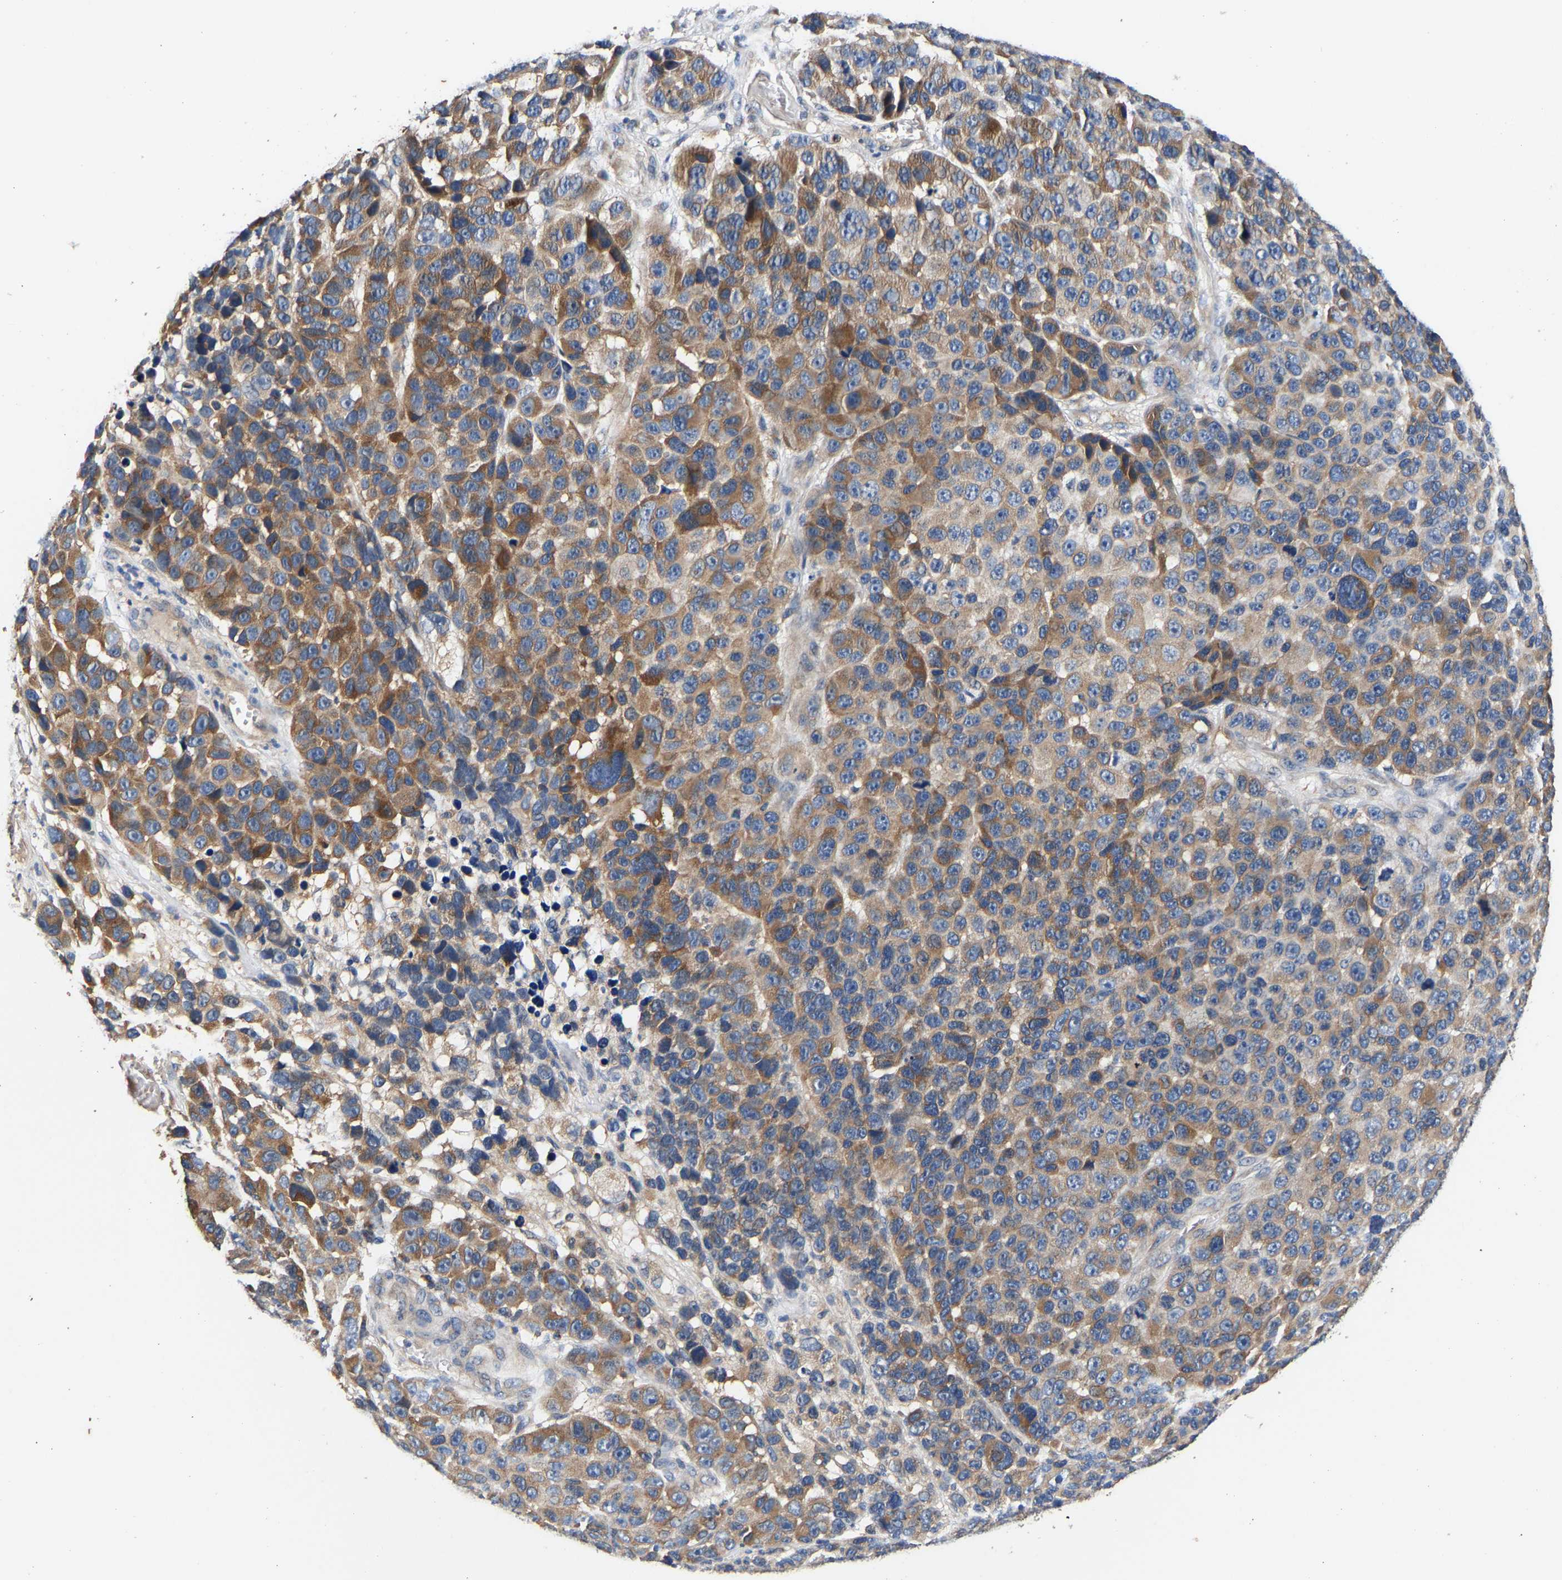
{"staining": {"intensity": "moderate", "quantity": ">75%", "location": "cytoplasmic/membranous"}, "tissue": "melanoma", "cell_type": "Tumor cells", "image_type": "cancer", "snomed": [{"axis": "morphology", "description": "Malignant melanoma, NOS"}, {"axis": "topography", "description": "Skin"}], "caption": "Immunohistochemistry histopathology image of melanoma stained for a protein (brown), which demonstrates medium levels of moderate cytoplasmic/membranous staining in about >75% of tumor cells.", "gene": "LRBA", "patient": {"sex": "male", "age": 53}}